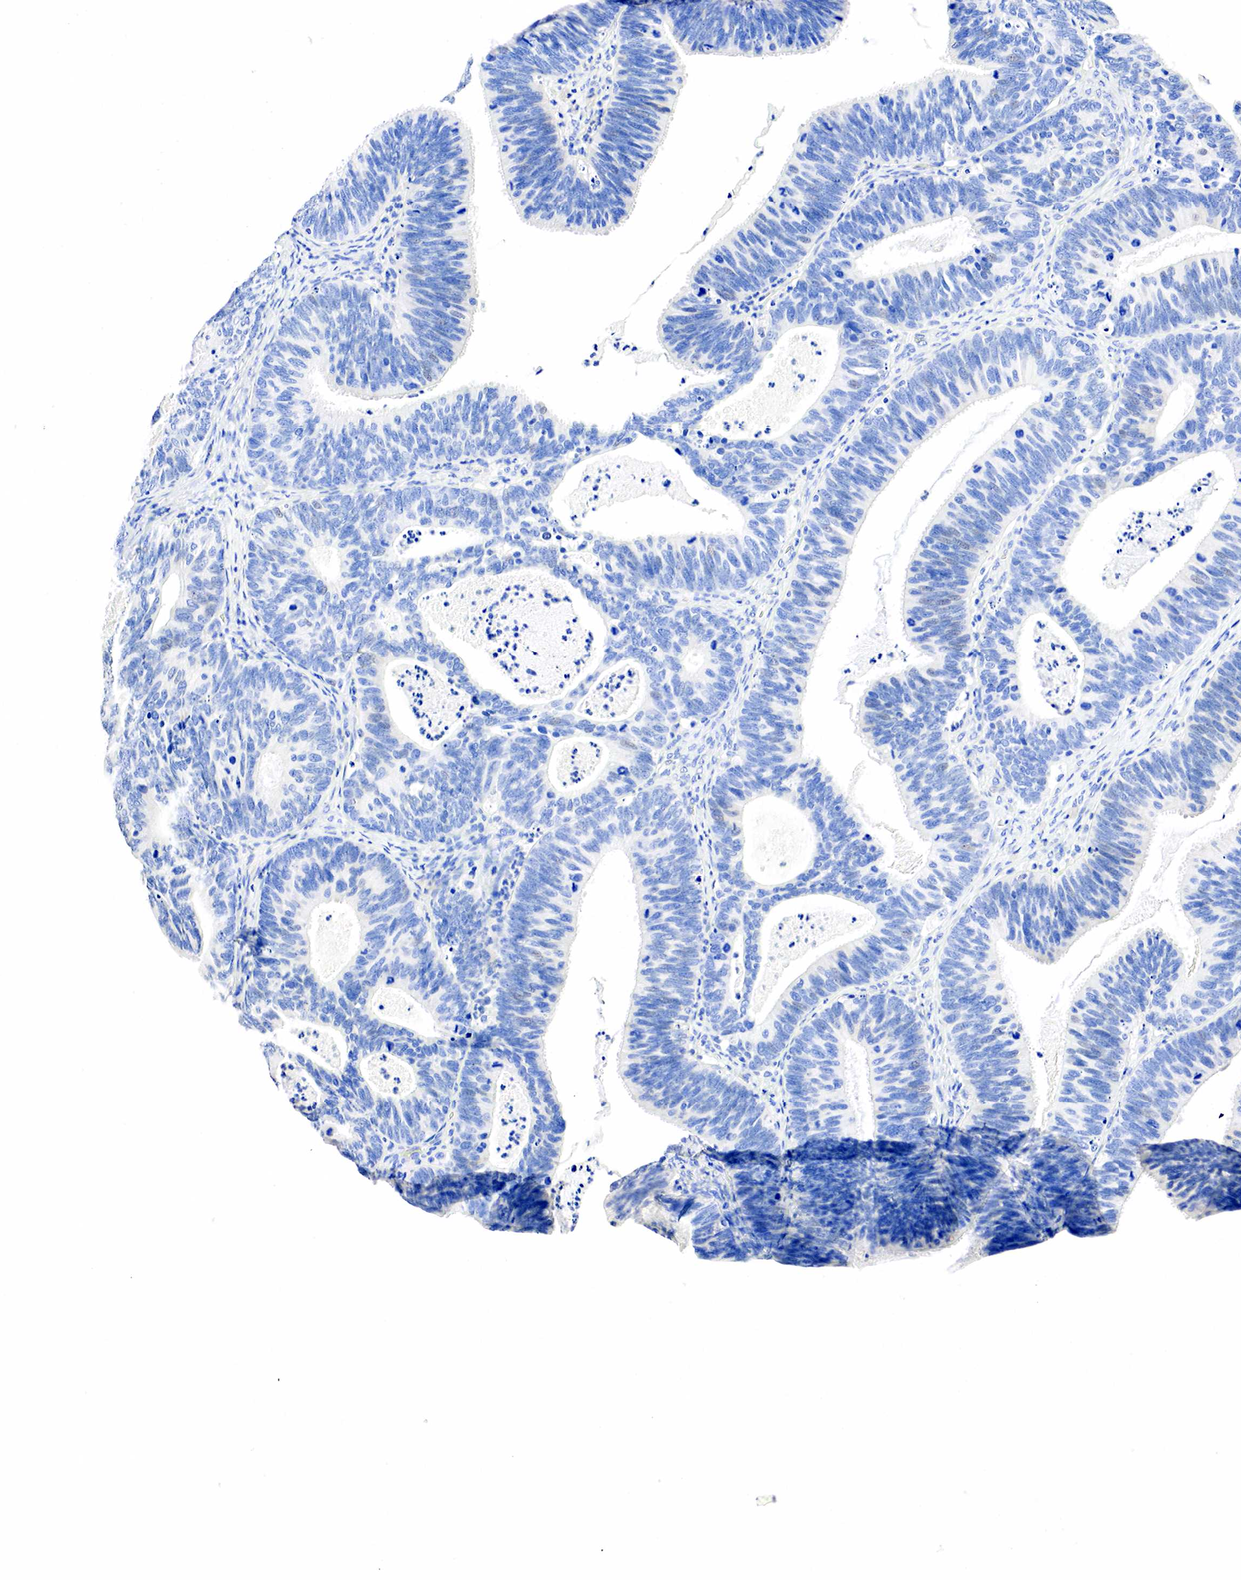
{"staining": {"intensity": "negative", "quantity": "none", "location": "none"}, "tissue": "ovarian cancer", "cell_type": "Tumor cells", "image_type": "cancer", "snomed": [{"axis": "morphology", "description": "Carcinoma, endometroid"}, {"axis": "topography", "description": "Ovary"}], "caption": "A micrograph of human ovarian cancer (endometroid carcinoma) is negative for staining in tumor cells. (Immunohistochemistry (ihc), brightfield microscopy, high magnification).", "gene": "SST", "patient": {"sex": "female", "age": 52}}